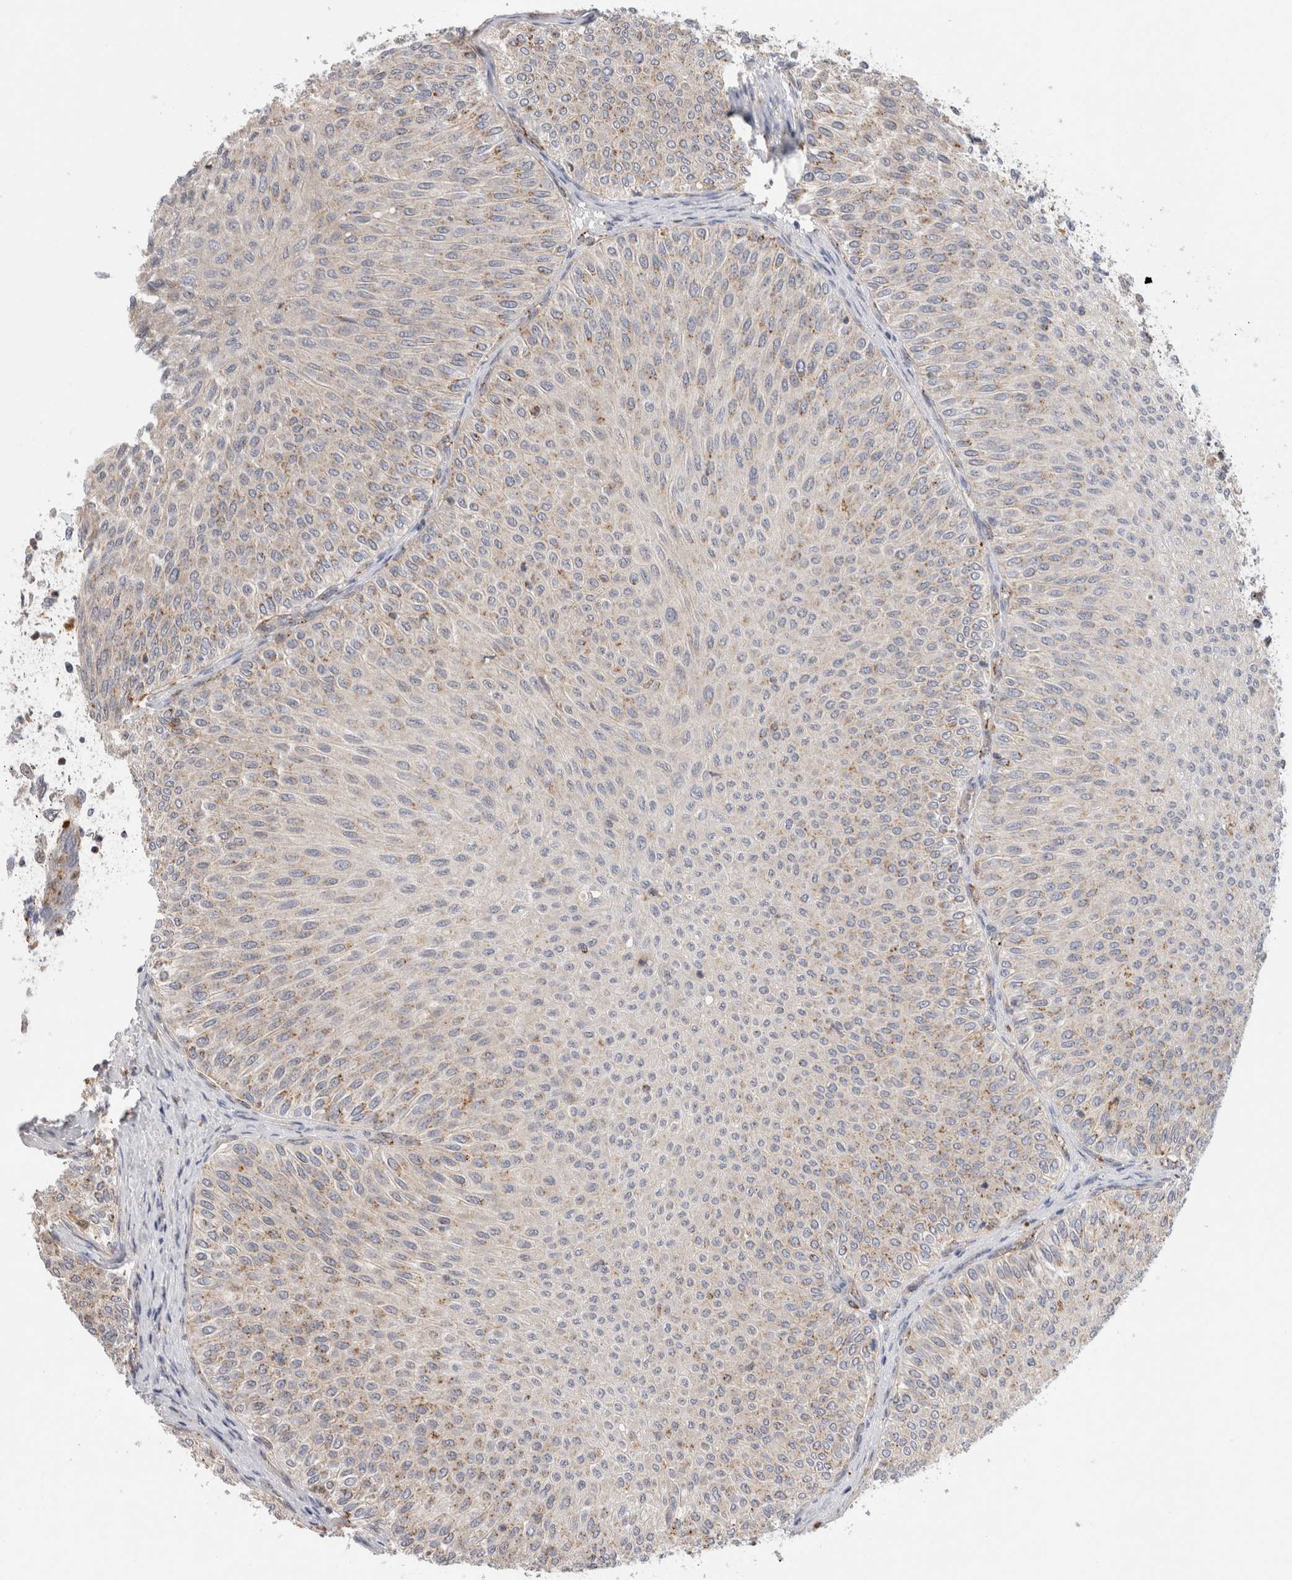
{"staining": {"intensity": "moderate", "quantity": "<25%", "location": "cytoplasmic/membranous"}, "tissue": "urothelial cancer", "cell_type": "Tumor cells", "image_type": "cancer", "snomed": [{"axis": "morphology", "description": "Urothelial carcinoma, Low grade"}, {"axis": "topography", "description": "Urinary bladder"}], "caption": "Protein expression analysis of human urothelial cancer reveals moderate cytoplasmic/membranous staining in about <25% of tumor cells.", "gene": "GNS", "patient": {"sex": "male", "age": 78}}